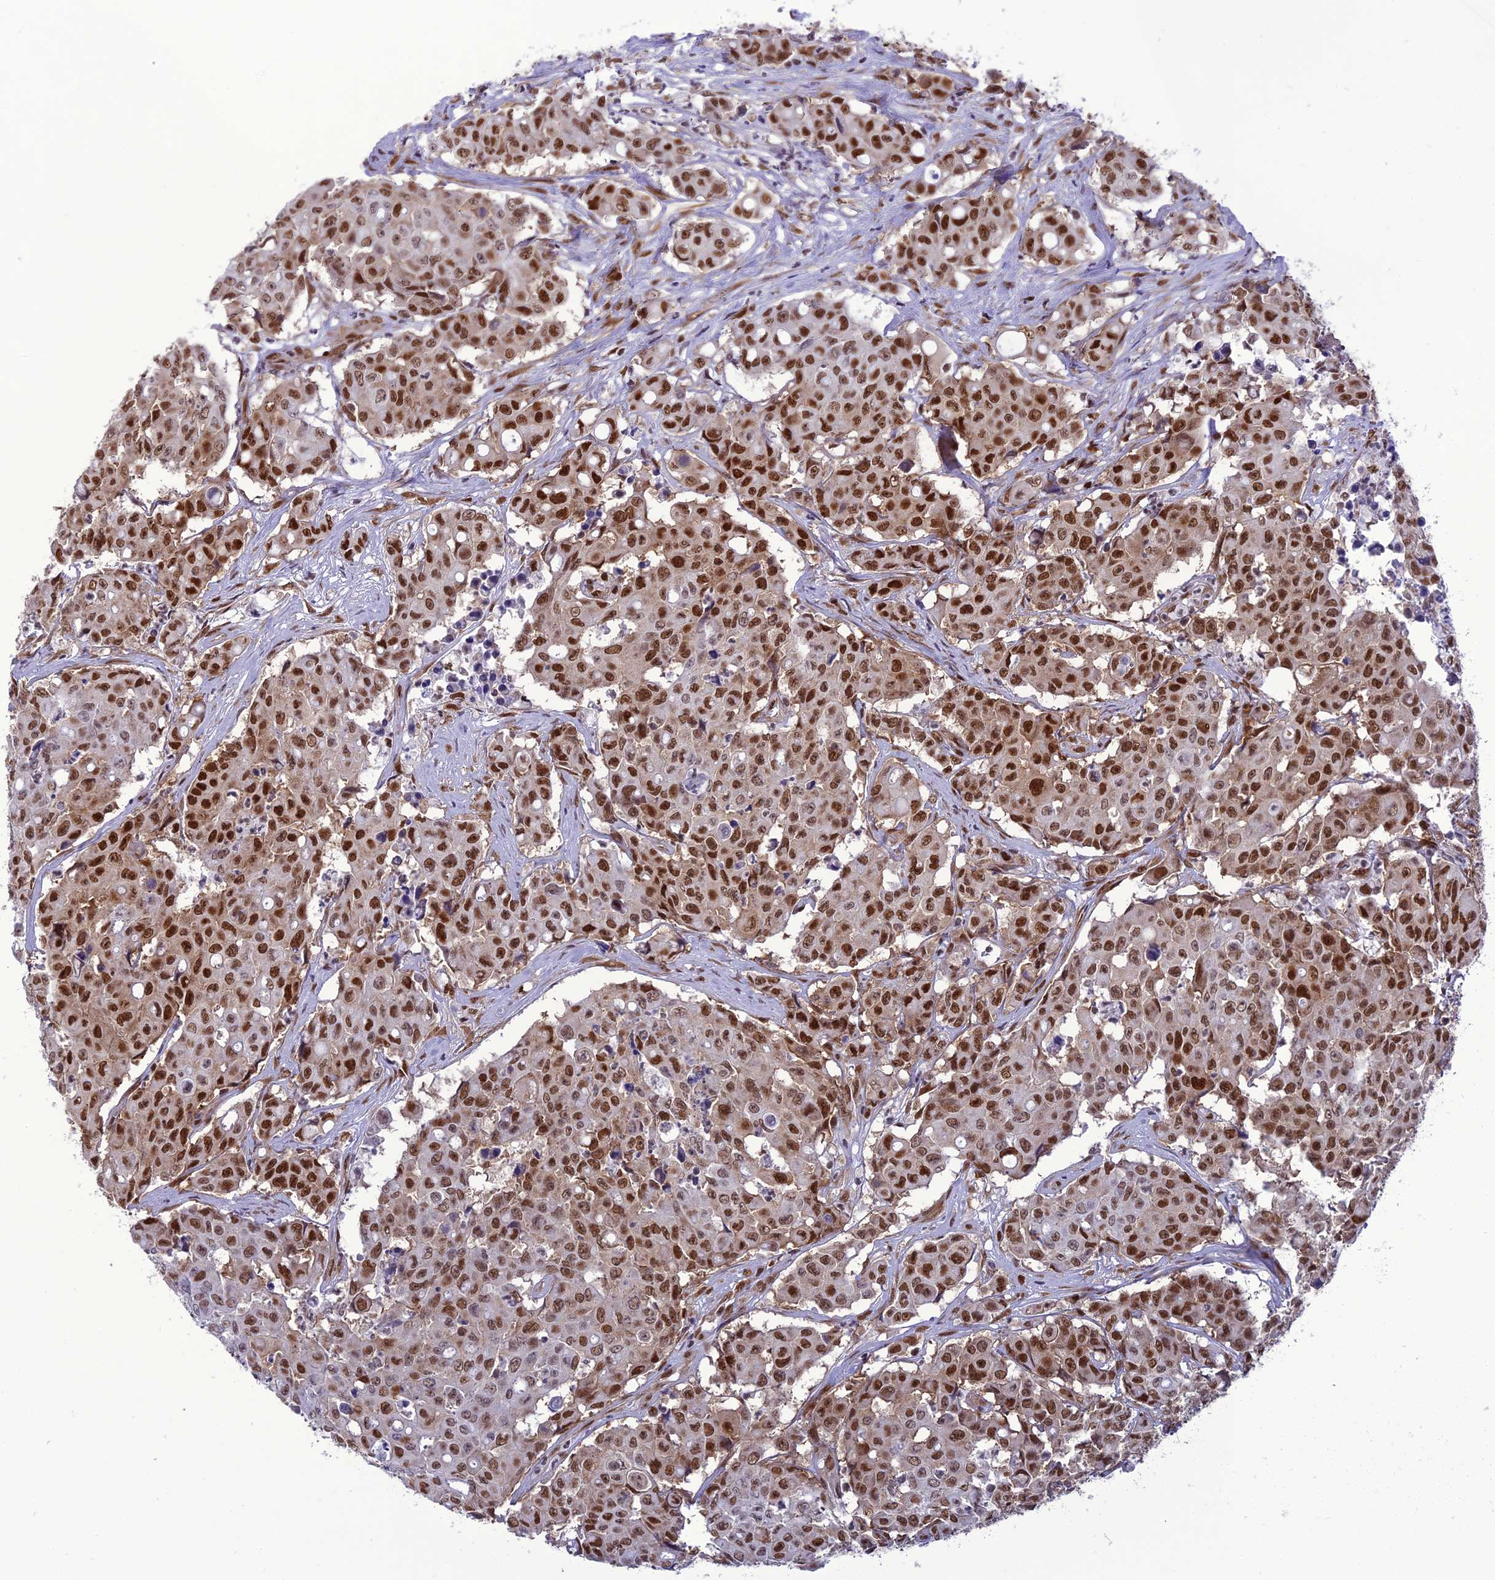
{"staining": {"intensity": "strong", "quantity": ">75%", "location": "nuclear"}, "tissue": "colorectal cancer", "cell_type": "Tumor cells", "image_type": "cancer", "snomed": [{"axis": "morphology", "description": "Adenocarcinoma, NOS"}, {"axis": "topography", "description": "Colon"}], "caption": "This is a photomicrograph of immunohistochemistry (IHC) staining of colorectal cancer, which shows strong staining in the nuclear of tumor cells.", "gene": "DDX1", "patient": {"sex": "male", "age": 51}}